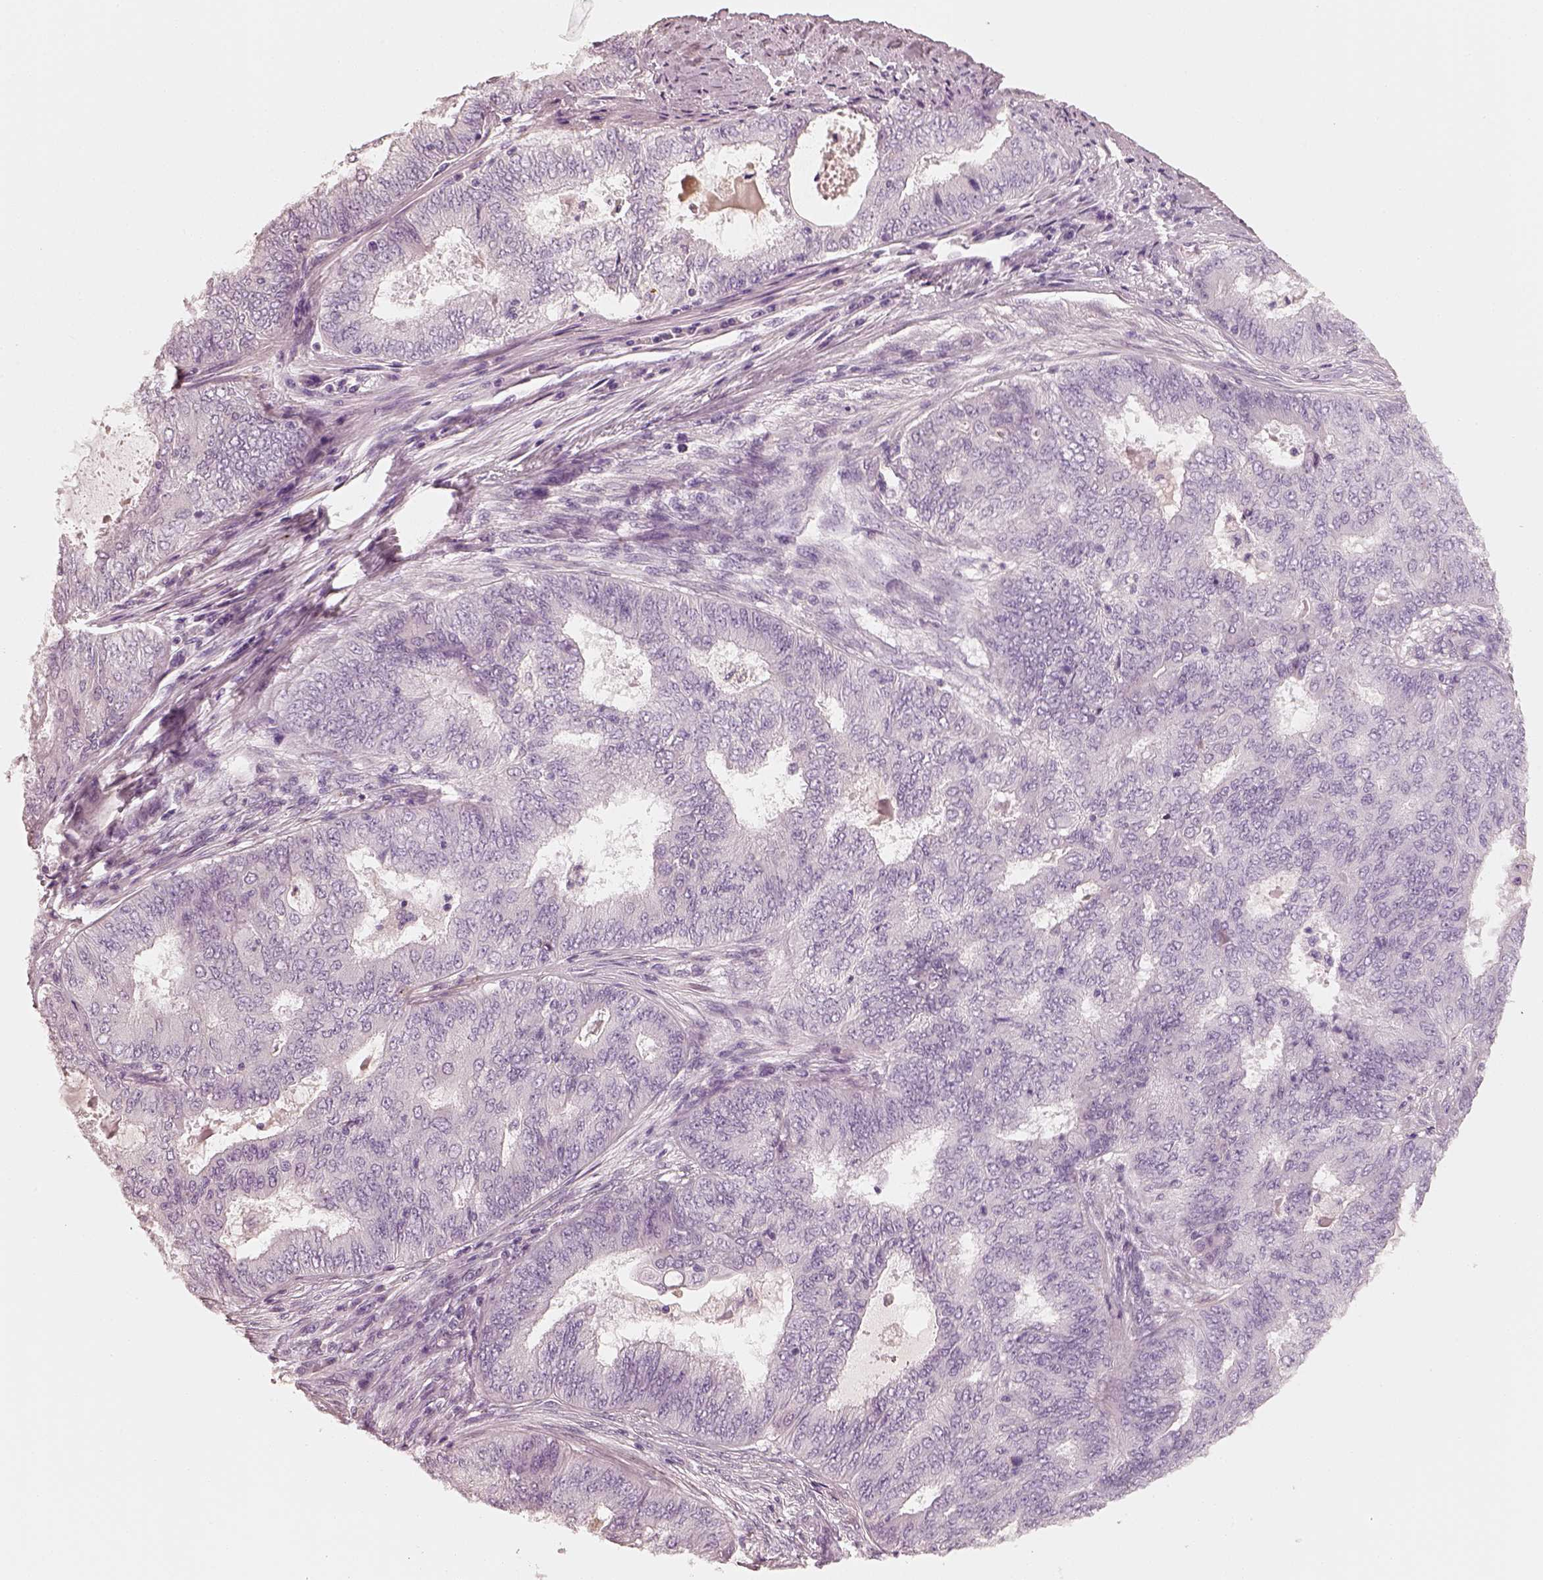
{"staining": {"intensity": "negative", "quantity": "none", "location": "none"}, "tissue": "endometrial cancer", "cell_type": "Tumor cells", "image_type": "cancer", "snomed": [{"axis": "morphology", "description": "Adenocarcinoma, NOS"}, {"axis": "topography", "description": "Endometrium"}], "caption": "This is an immunohistochemistry (IHC) micrograph of endometrial cancer. There is no expression in tumor cells.", "gene": "RS1", "patient": {"sex": "female", "age": 62}}